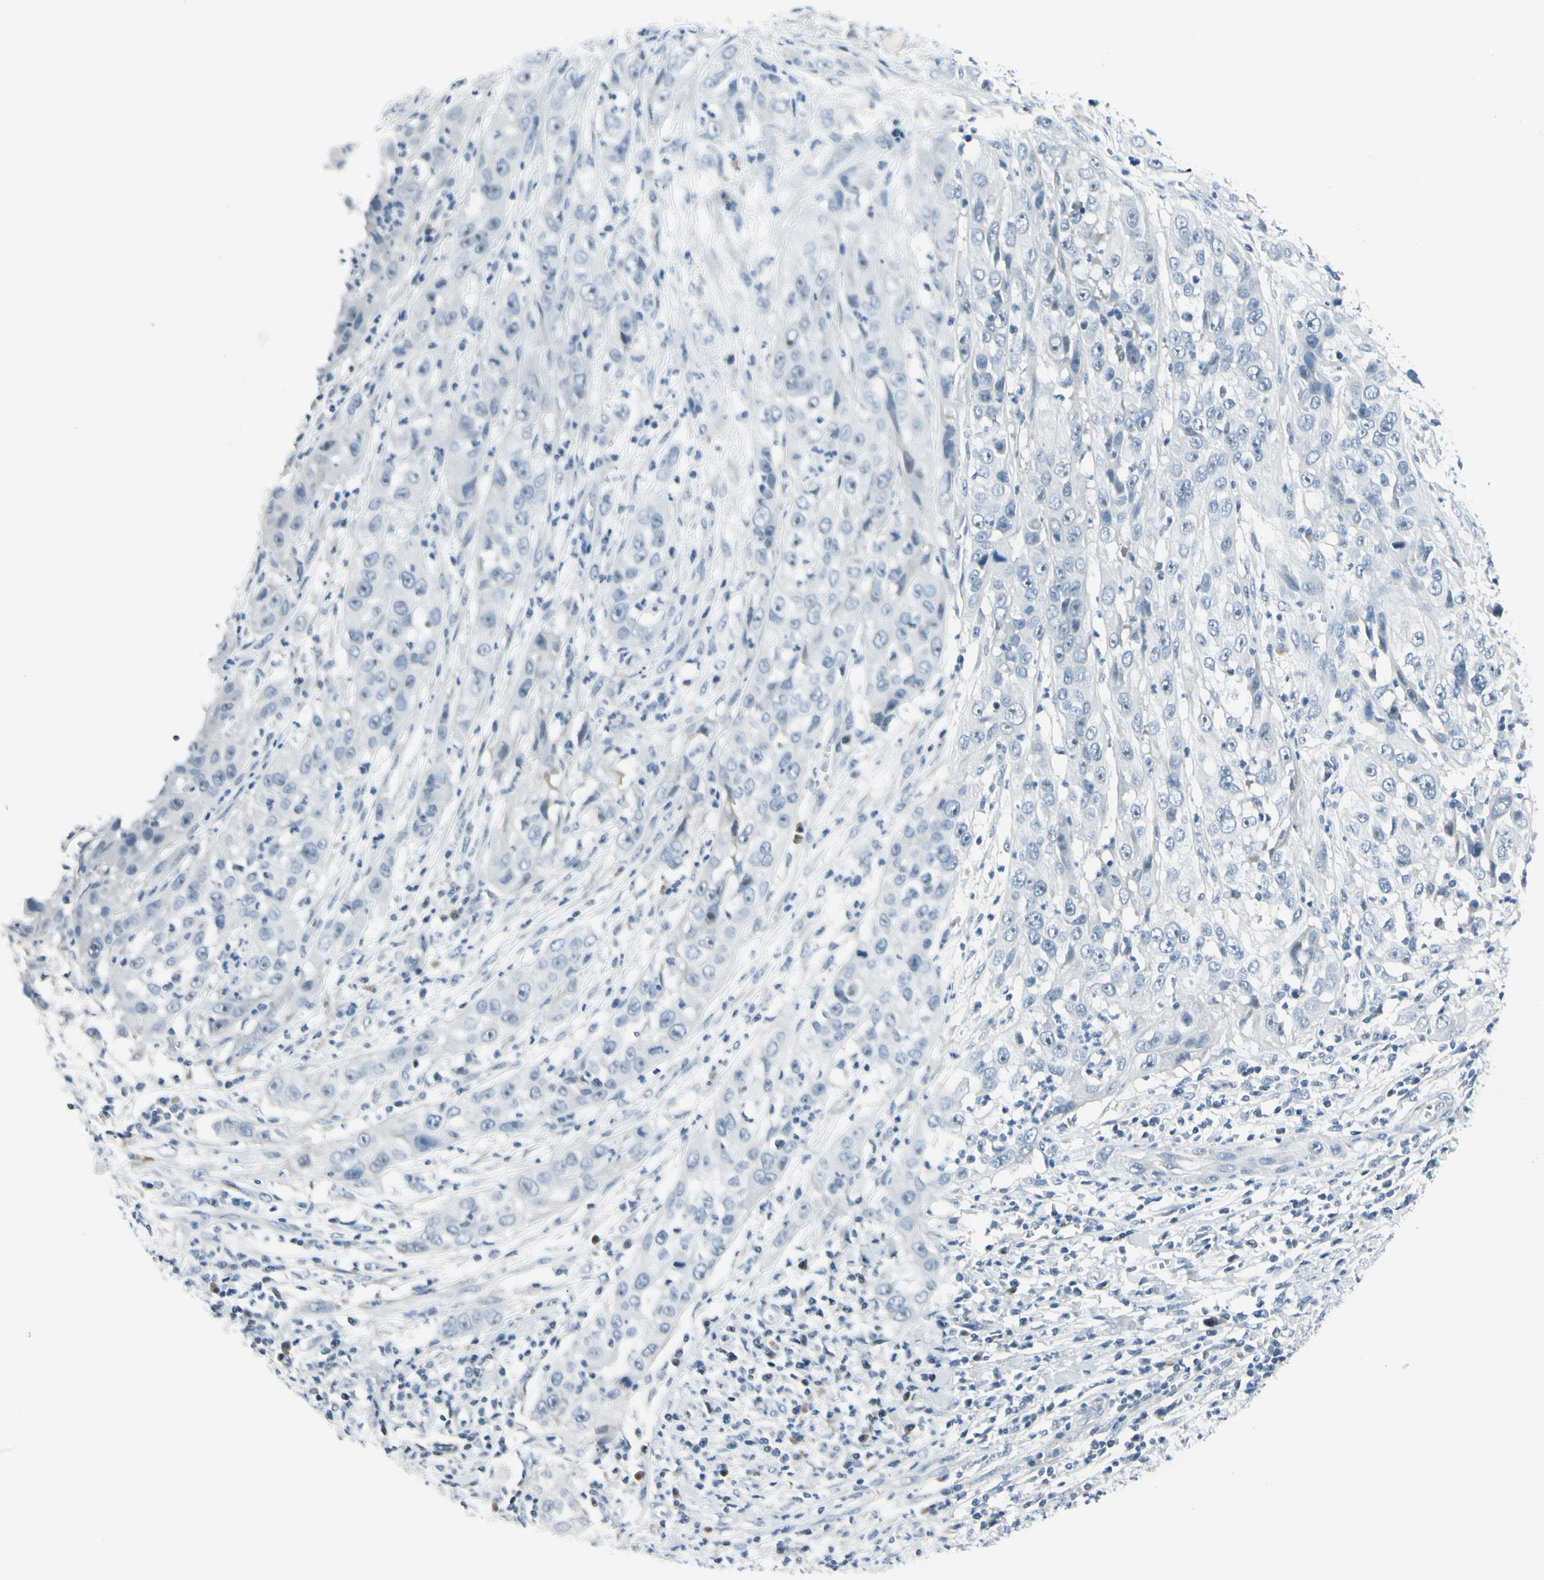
{"staining": {"intensity": "negative", "quantity": "none", "location": "none"}, "tissue": "cervical cancer", "cell_type": "Tumor cells", "image_type": "cancer", "snomed": [{"axis": "morphology", "description": "Squamous cell carcinoma, NOS"}, {"axis": "topography", "description": "Cervix"}], "caption": "Tumor cells are negative for protein expression in human cervical cancer.", "gene": "ZSCAN1", "patient": {"sex": "female", "age": 32}}